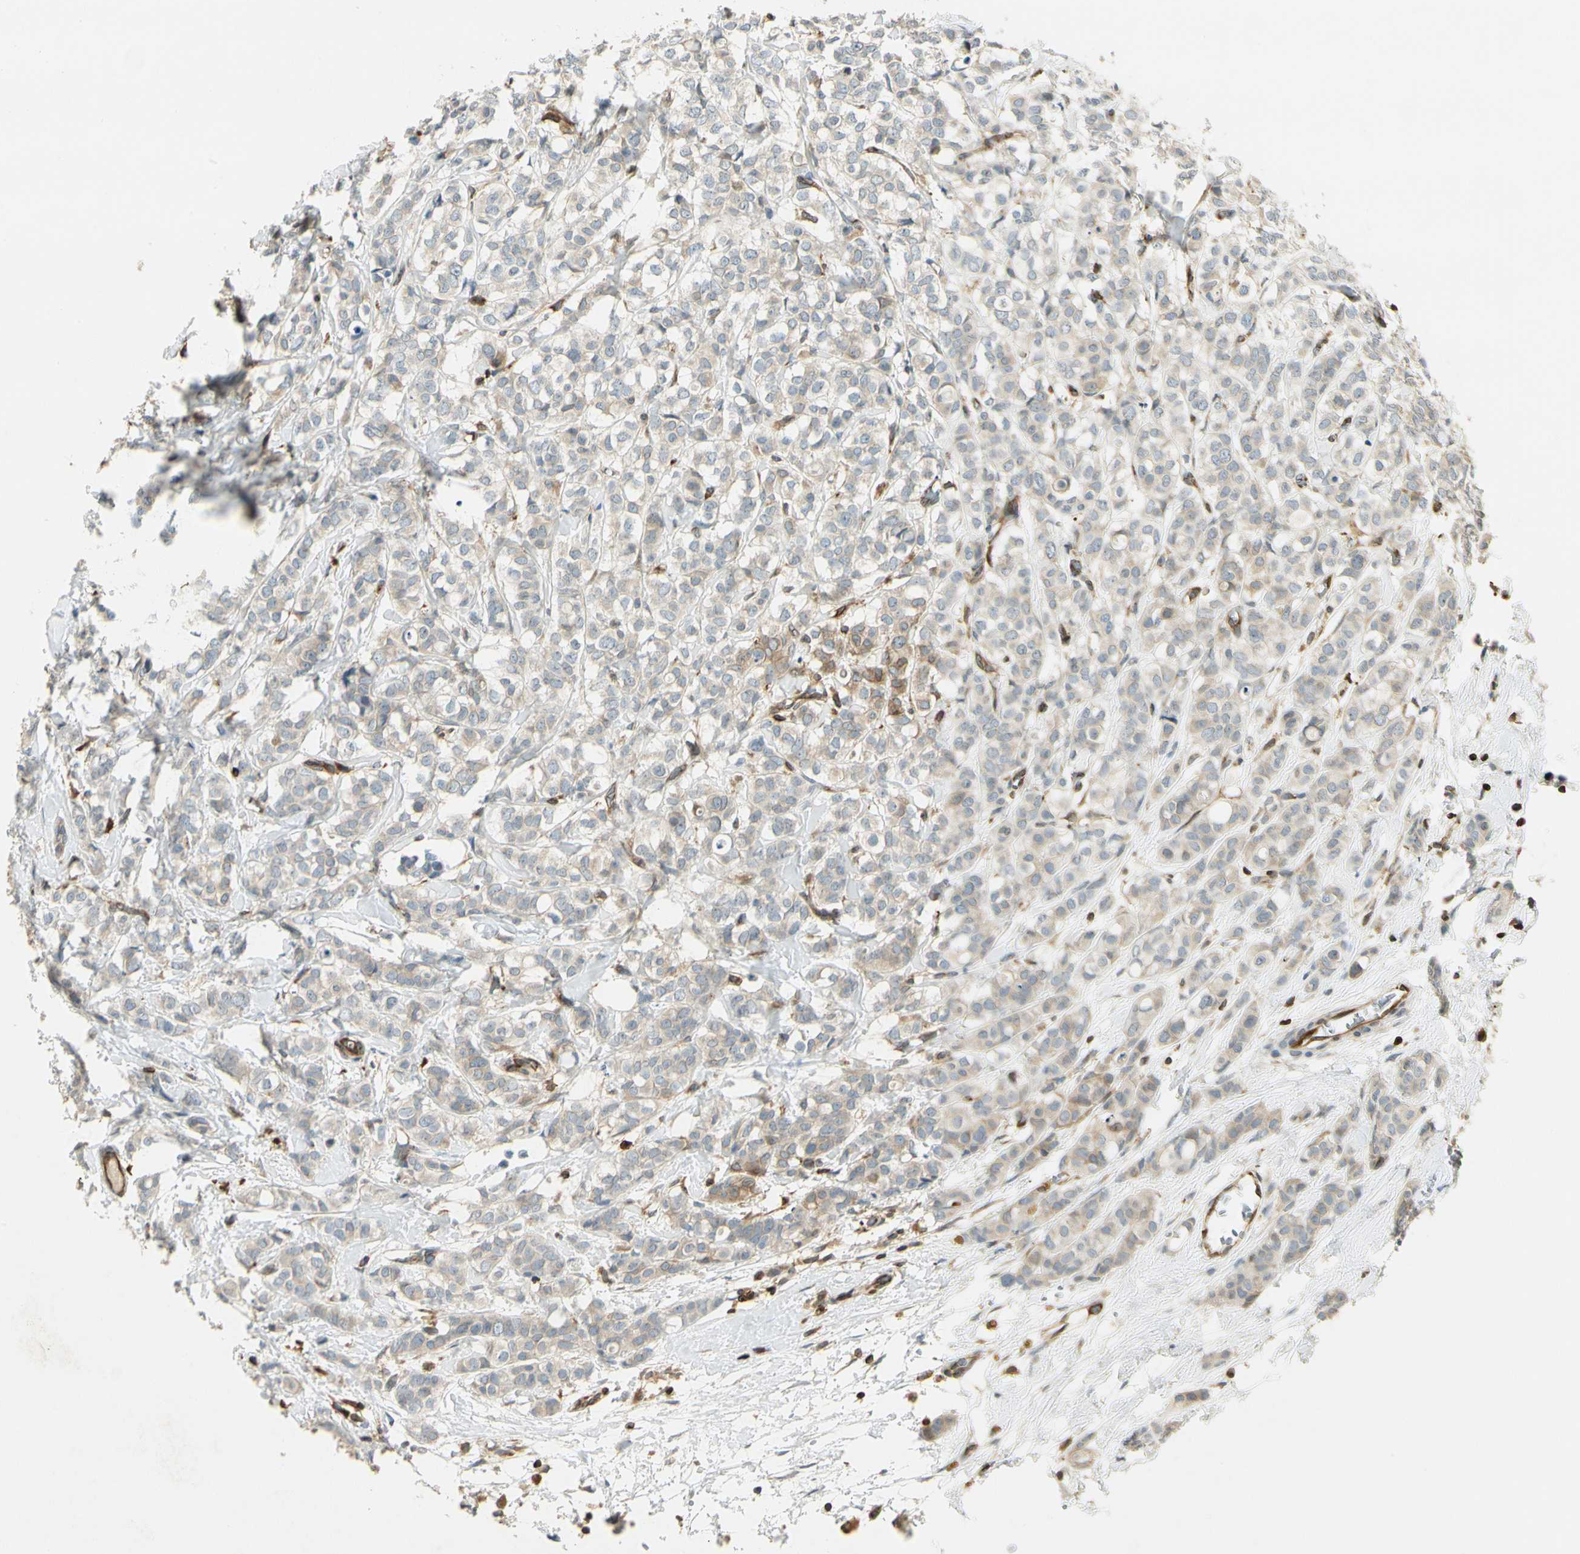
{"staining": {"intensity": "moderate", "quantity": "25%-75%", "location": "cytoplasmic/membranous"}, "tissue": "breast cancer", "cell_type": "Tumor cells", "image_type": "cancer", "snomed": [{"axis": "morphology", "description": "Lobular carcinoma"}, {"axis": "topography", "description": "Breast"}], "caption": "IHC histopathology image of human breast cancer (lobular carcinoma) stained for a protein (brown), which reveals medium levels of moderate cytoplasmic/membranous staining in about 25%-75% of tumor cells.", "gene": "TAPBP", "patient": {"sex": "female", "age": 60}}